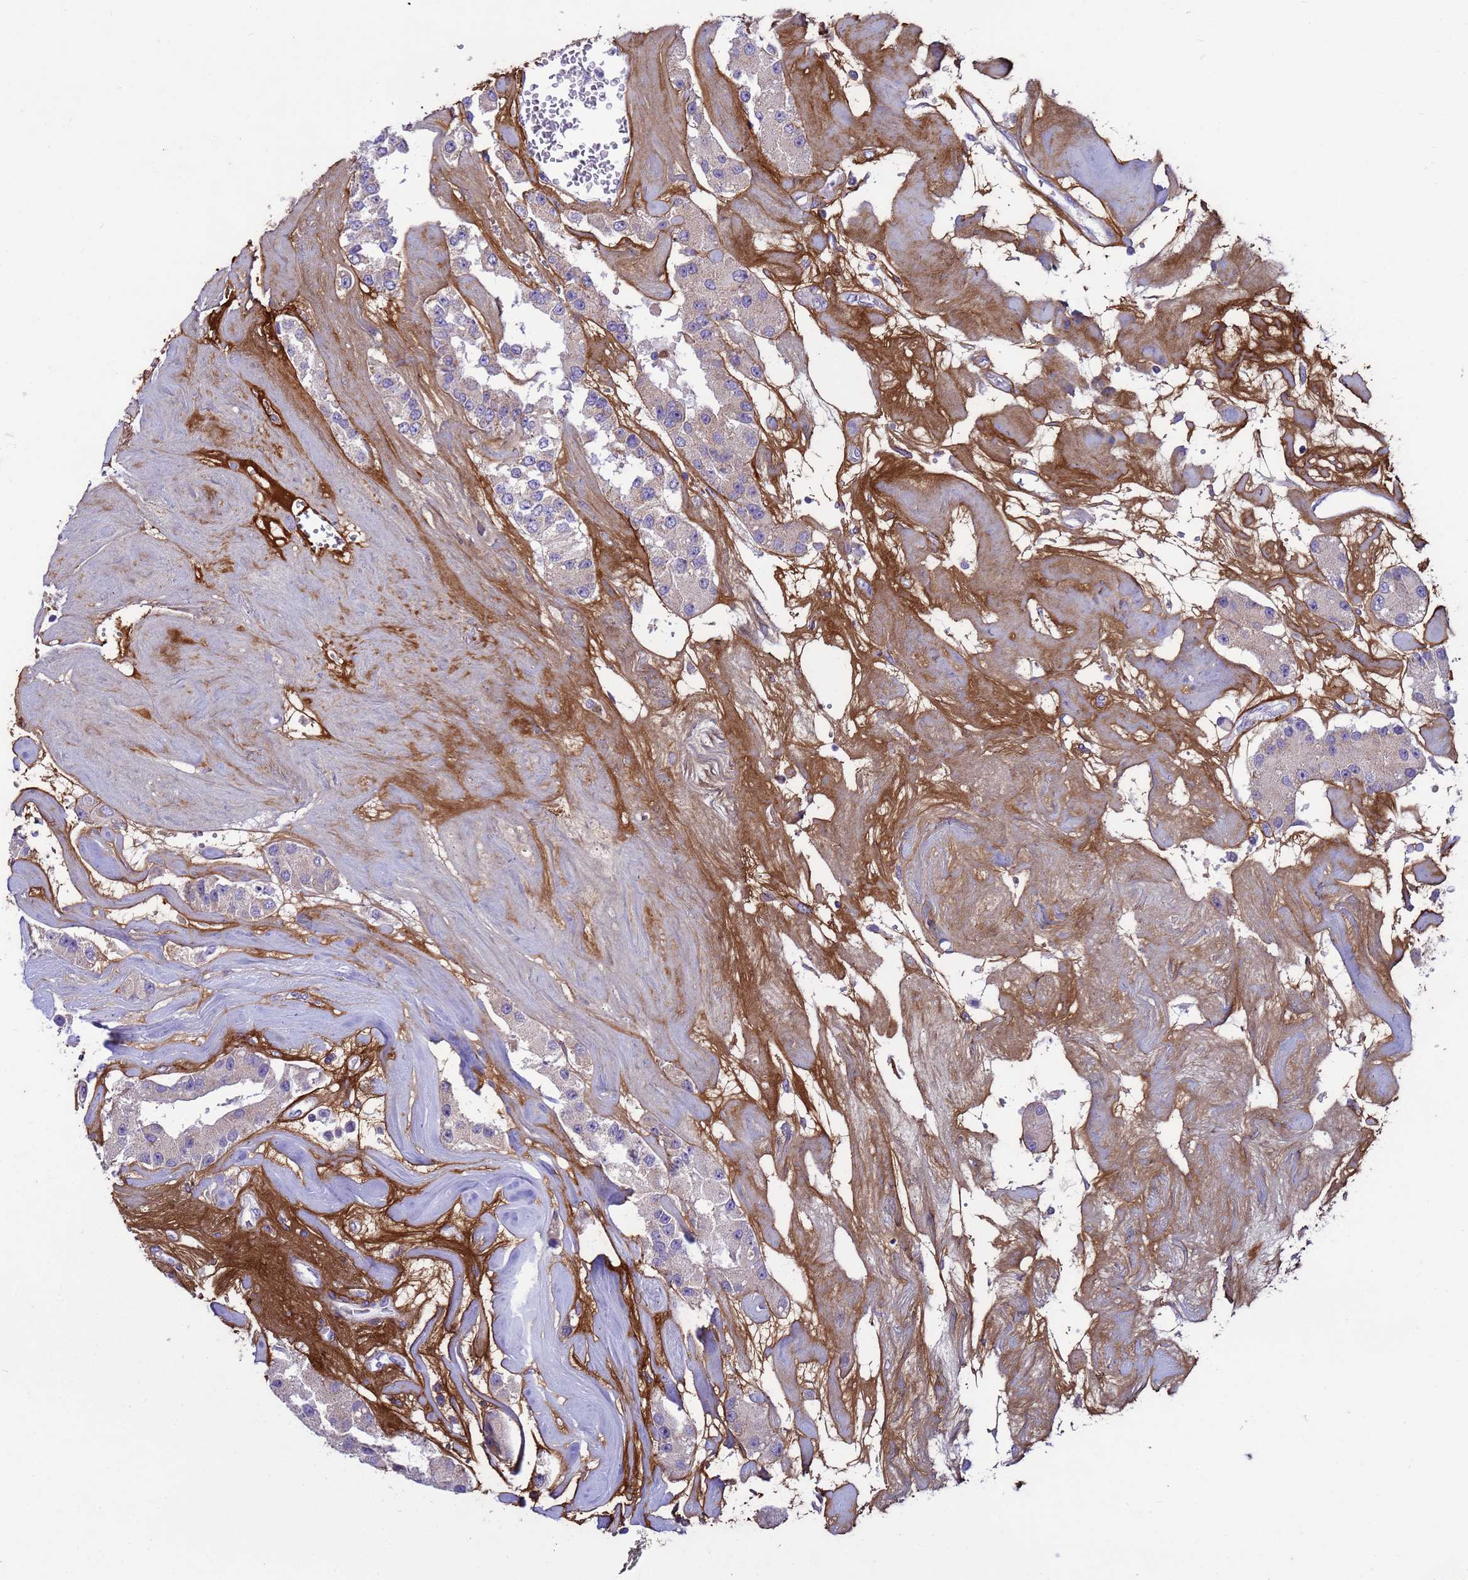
{"staining": {"intensity": "weak", "quantity": "<25%", "location": "cytoplasmic/membranous"}, "tissue": "carcinoid", "cell_type": "Tumor cells", "image_type": "cancer", "snomed": [{"axis": "morphology", "description": "Carcinoid, malignant, NOS"}, {"axis": "topography", "description": "Pancreas"}], "caption": "Carcinoid was stained to show a protein in brown. There is no significant expression in tumor cells.", "gene": "P2RX7", "patient": {"sex": "male", "age": 41}}